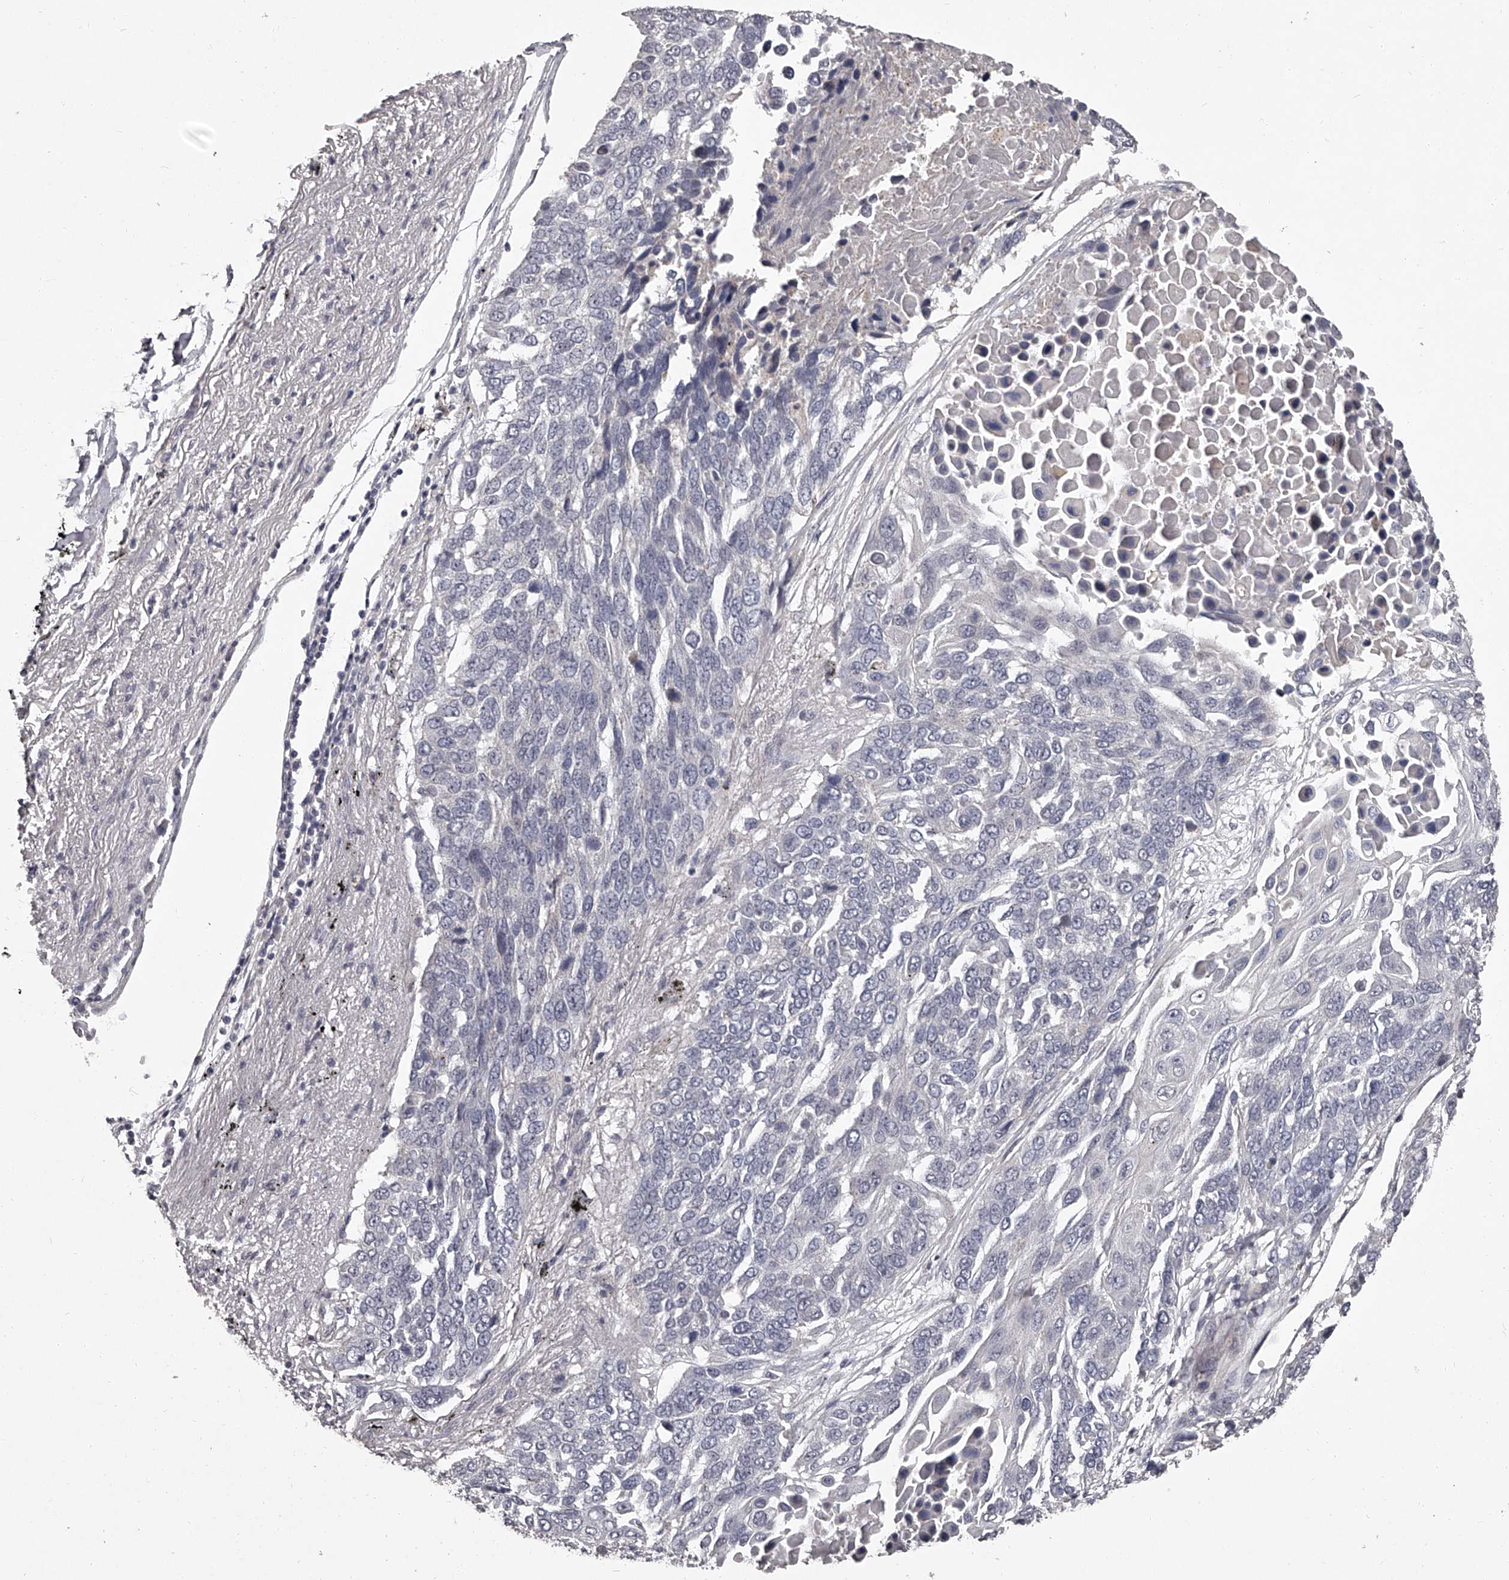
{"staining": {"intensity": "negative", "quantity": "none", "location": "none"}, "tissue": "lung cancer", "cell_type": "Tumor cells", "image_type": "cancer", "snomed": [{"axis": "morphology", "description": "Squamous cell carcinoma, NOS"}, {"axis": "topography", "description": "Lung"}], "caption": "Immunohistochemical staining of lung cancer (squamous cell carcinoma) displays no significant staining in tumor cells. (Immunohistochemistry, brightfield microscopy, high magnification).", "gene": "NT5DC1", "patient": {"sex": "male", "age": 66}}